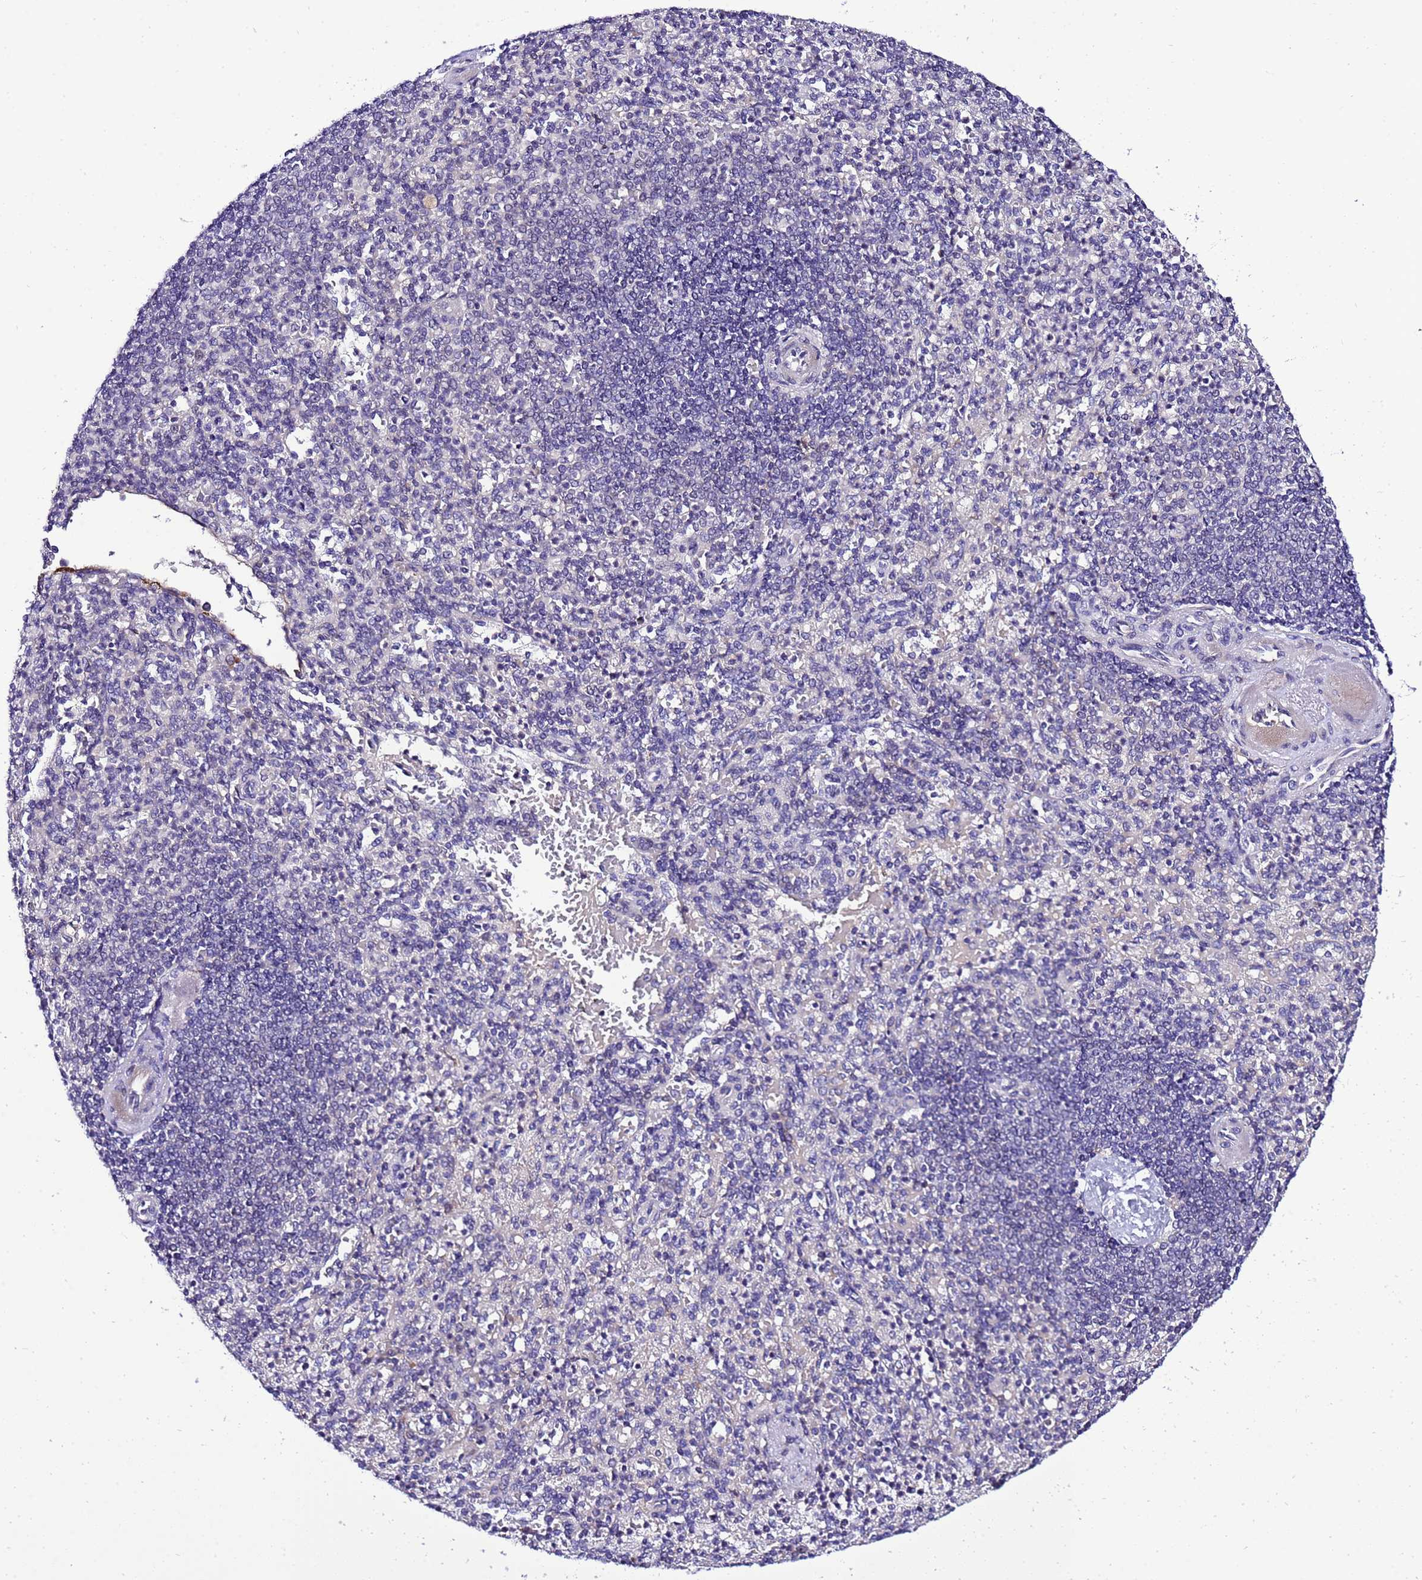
{"staining": {"intensity": "negative", "quantity": "none", "location": "none"}, "tissue": "spleen", "cell_type": "Cells in red pulp", "image_type": "normal", "snomed": [{"axis": "morphology", "description": "Normal tissue, NOS"}, {"axis": "topography", "description": "Spleen"}], "caption": "Immunohistochemistry (IHC) photomicrograph of normal spleen stained for a protein (brown), which demonstrates no expression in cells in red pulp.", "gene": "C19orf47", "patient": {"sex": "female", "age": 74}}